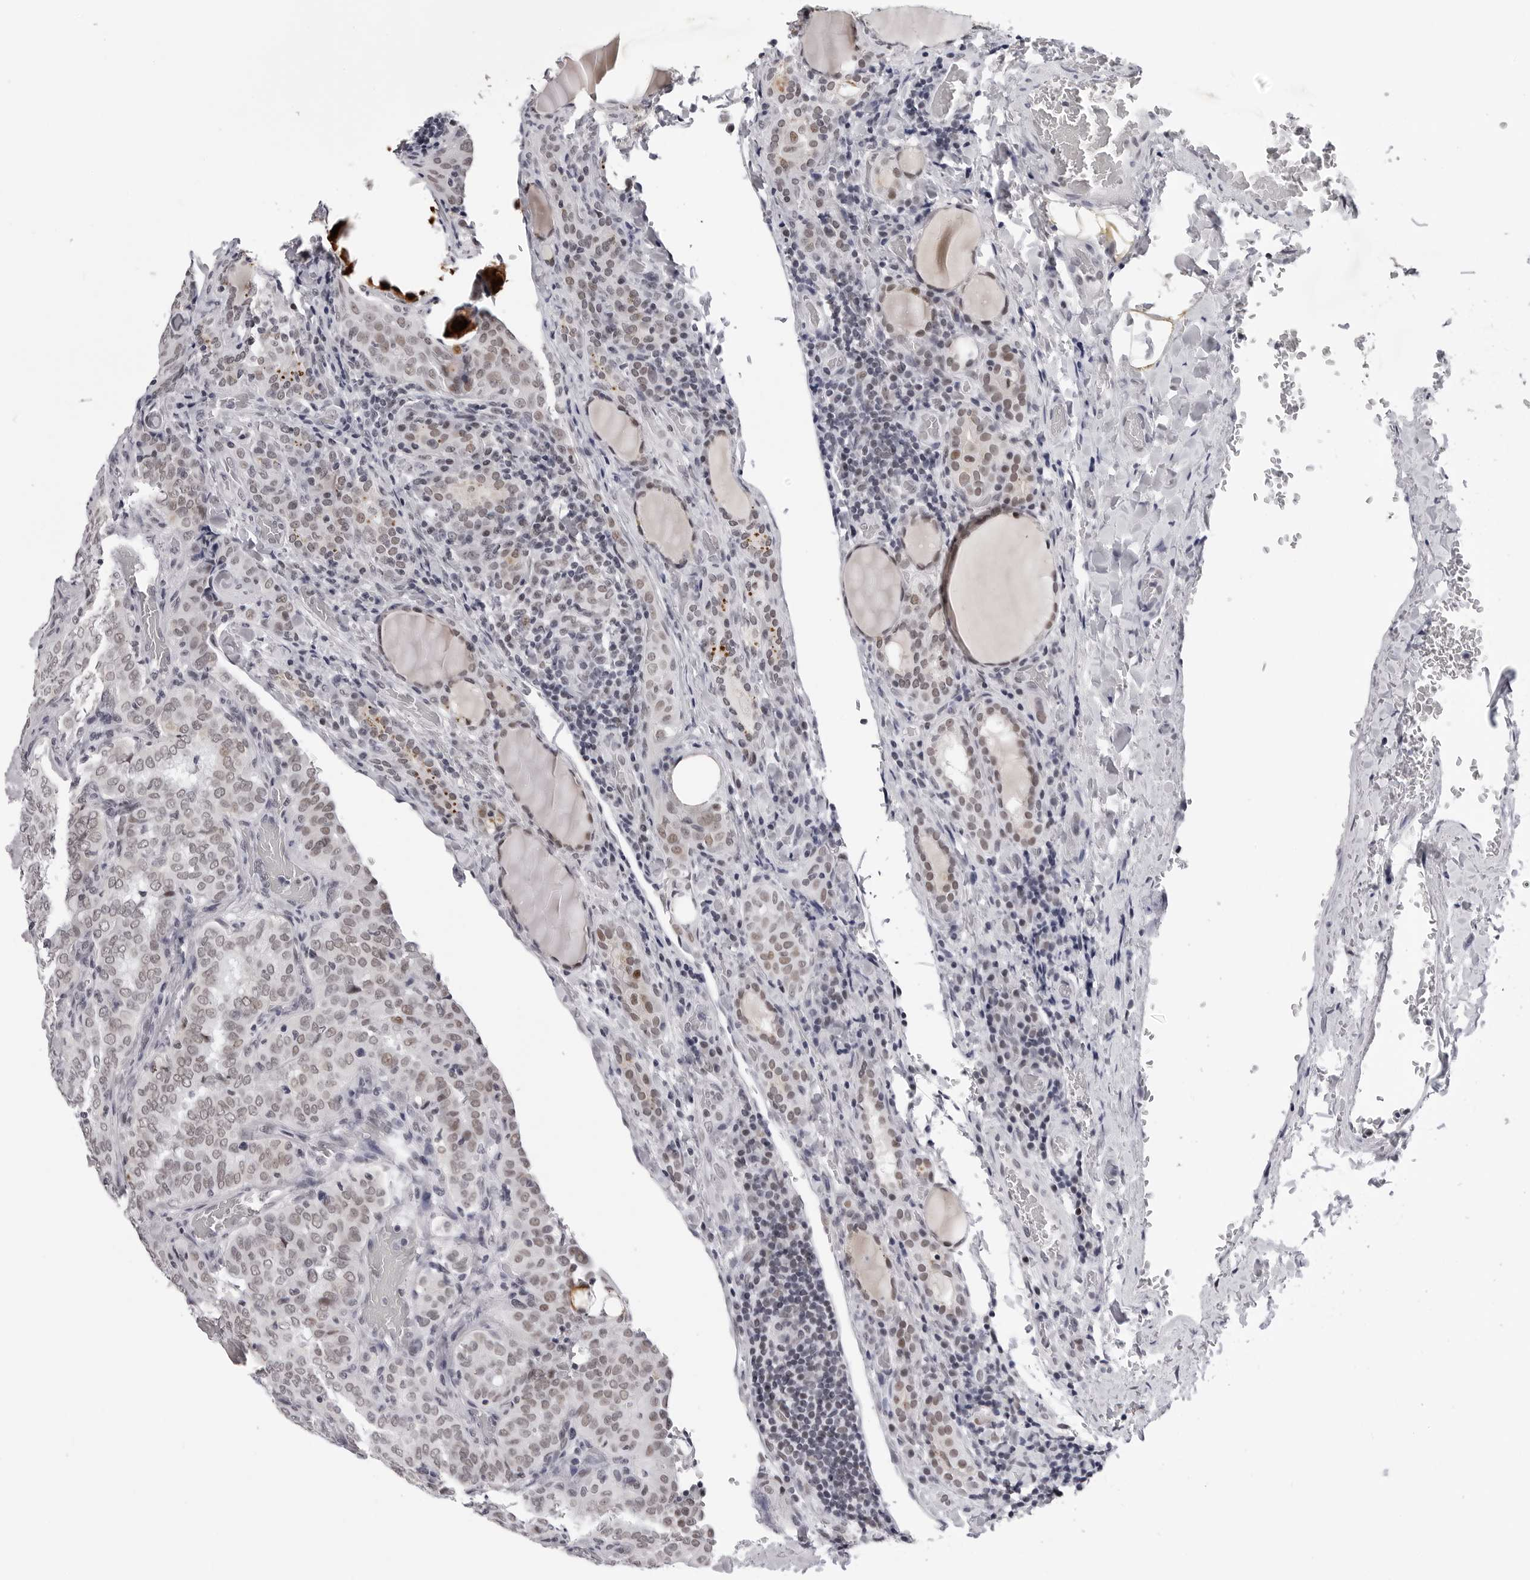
{"staining": {"intensity": "weak", "quantity": ">75%", "location": "nuclear"}, "tissue": "thyroid cancer", "cell_type": "Tumor cells", "image_type": "cancer", "snomed": [{"axis": "morphology", "description": "Normal tissue, NOS"}, {"axis": "morphology", "description": "Papillary adenocarcinoma, NOS"}, {"axis": "topography", "description": "Thyroid gland"}], "caption": "Brown immunohistochemical staining in thyroid papillary adenocarcinoma demonstrates weak nuclear expression in about >75% of tumor cells.", "gene": "SF3B4", "patient": {"sex": "female", "age": 30}}